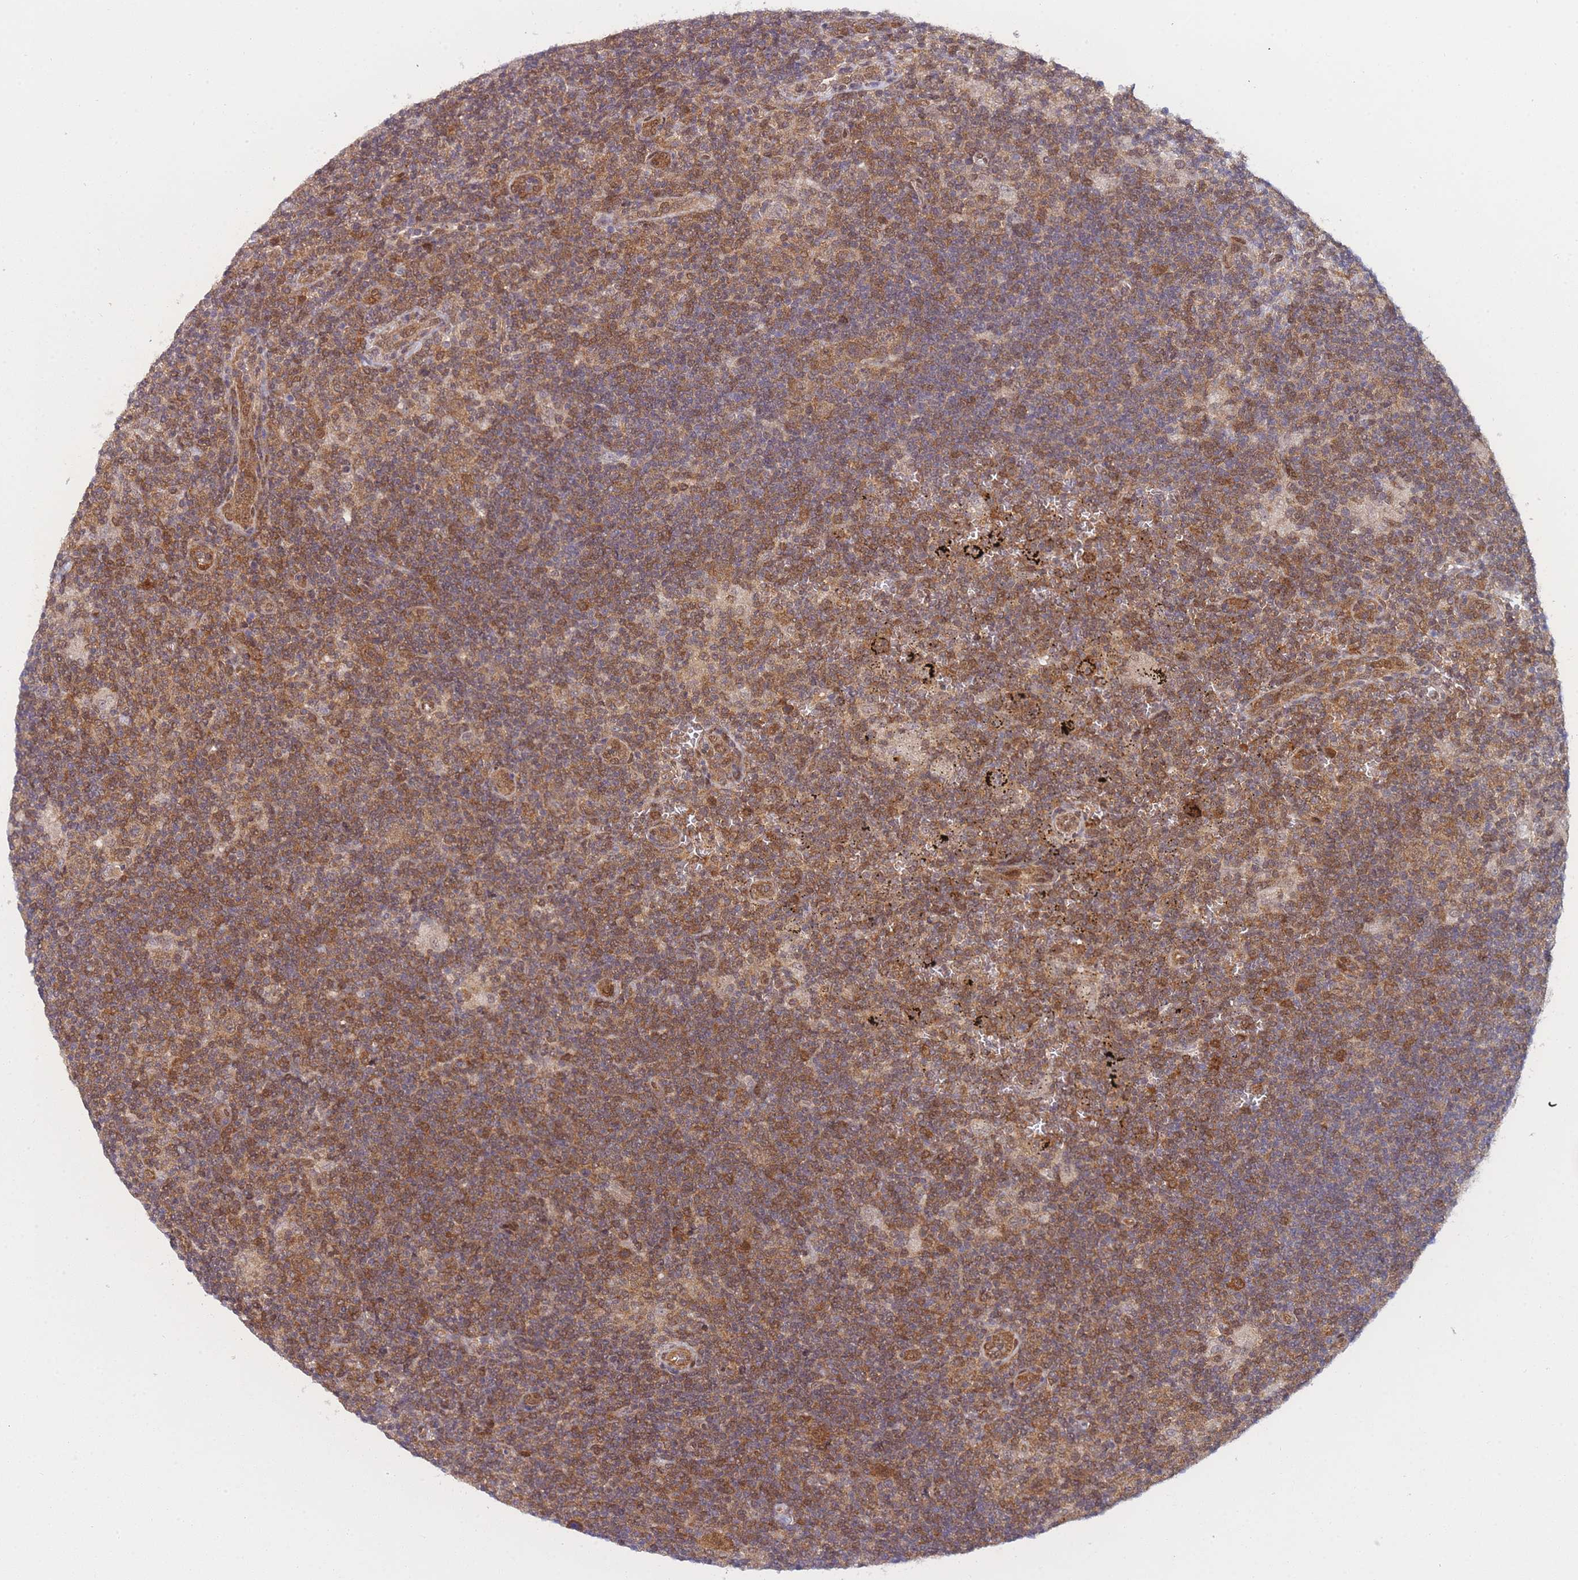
{"staining": {"intensity": "moderate", "quantity": ">75%", "location": "cytoplasmic/membranous,nuclear"}, "tissue": "lymphoma", "cell_type": "Tumor cells", "image_type": "cancer", "snomed": [{"axis": "morphology", "description": "Hodgkin's disease, NOS"}, {"axis": "topography", "description": "Lymph node"}], "caption": "Lymphoma tissue reveals moderate cytoplasmic/membranous and nuclear expression in approximately >75% of tumor cells Nuclei are stained in blue.", "gene": "MRI1", "patient": {"sex": "female", "age": 57}}